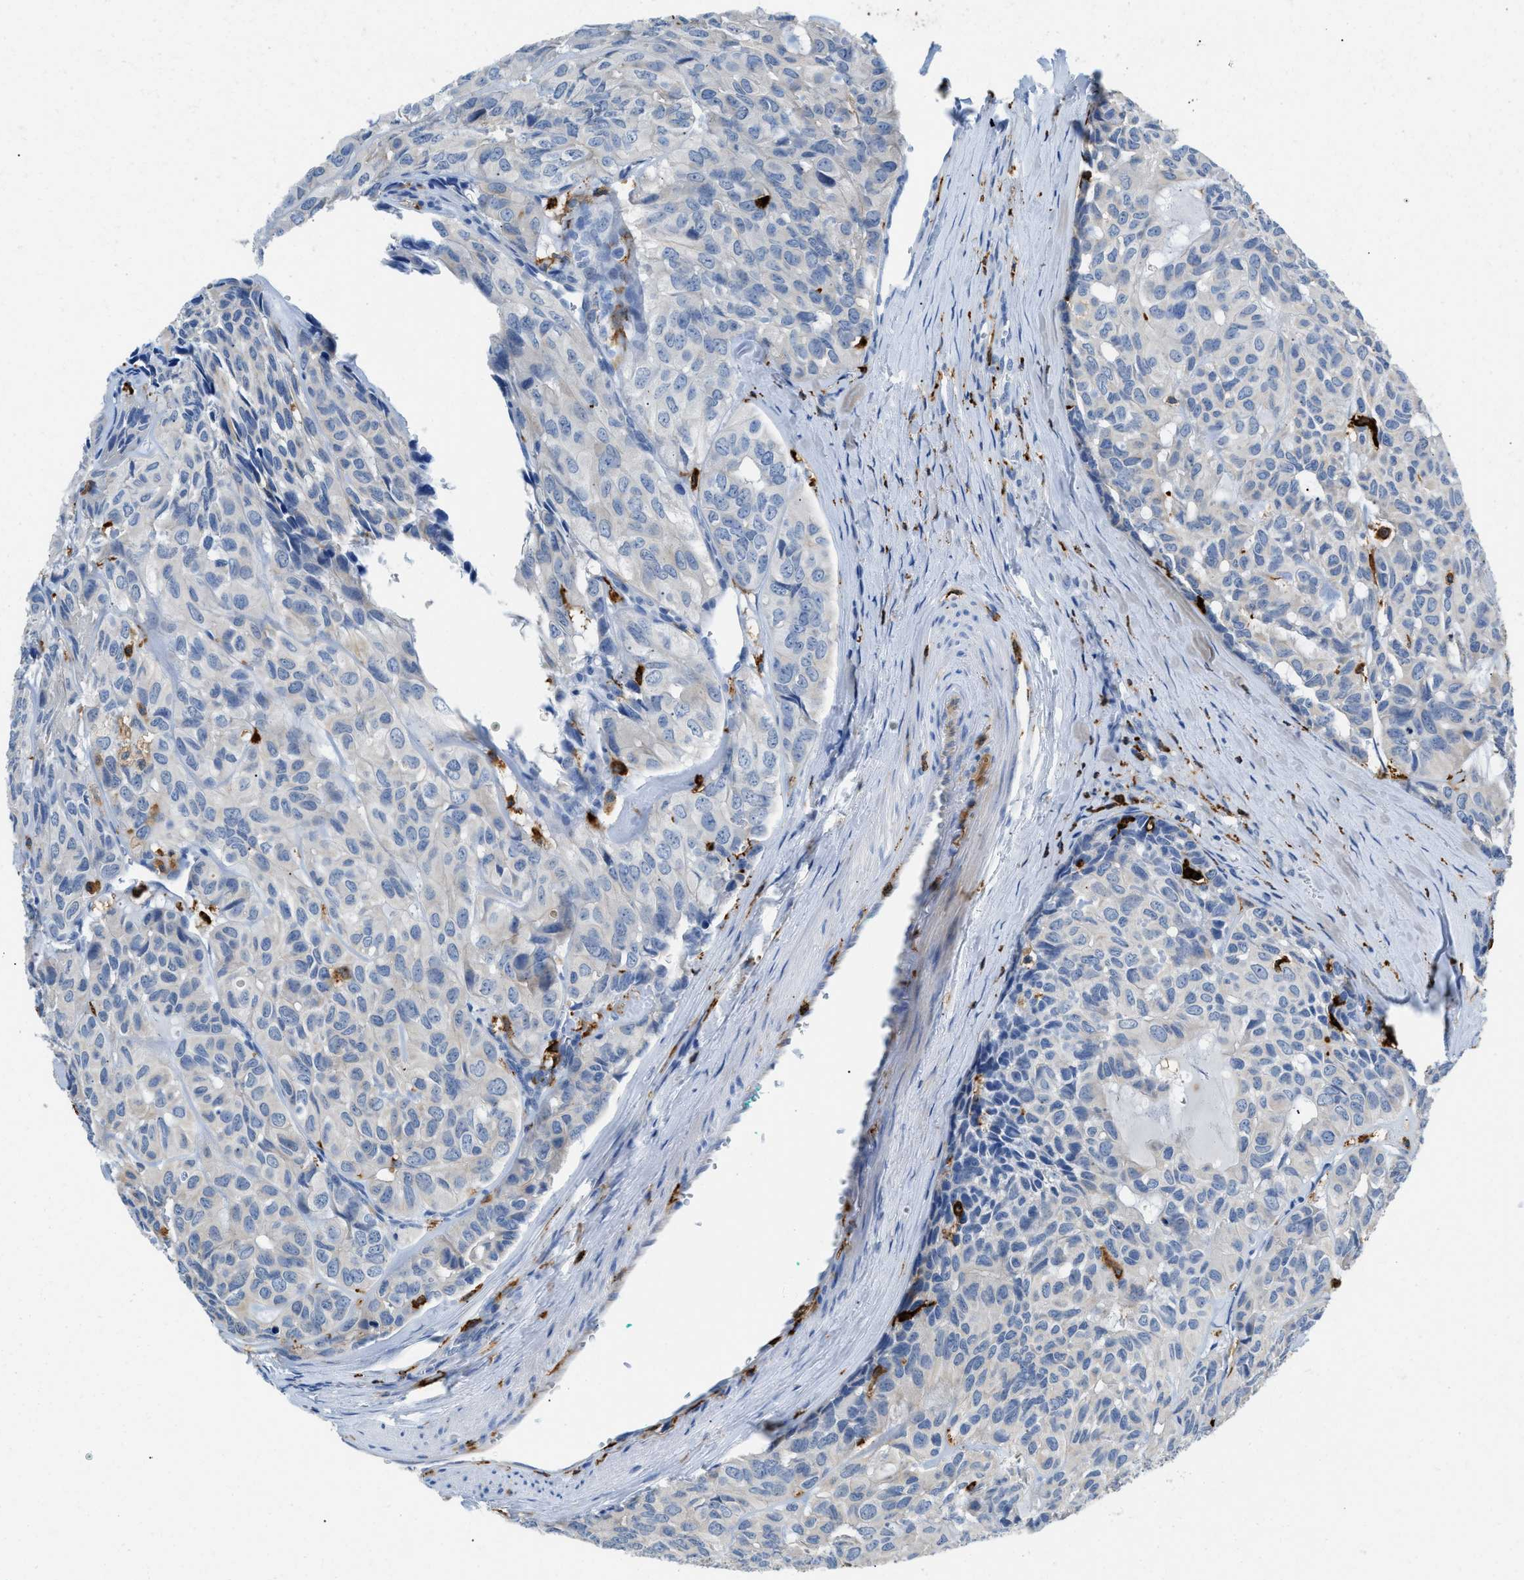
{"staining": {"intensity": "negative", "quantity": "none", "location": "none"}, "tissue": "head and neck cancer", "cell_type": "Tumor cells", "image_type": "cancer", "snomed": [{"axis": "morphology", "description": "Adenocarcinoma, NOS"}, {"axis": "topography", "description": "Salivary gland, NOS"}, {"axis": "topography", "description": "Head-Neck"}], "caption": "IHC of head and neck adenocarcinoma exhibits no expression in tumor cells.", "gene": "CD226", "patient": {"sex": "female", "age": 76}}